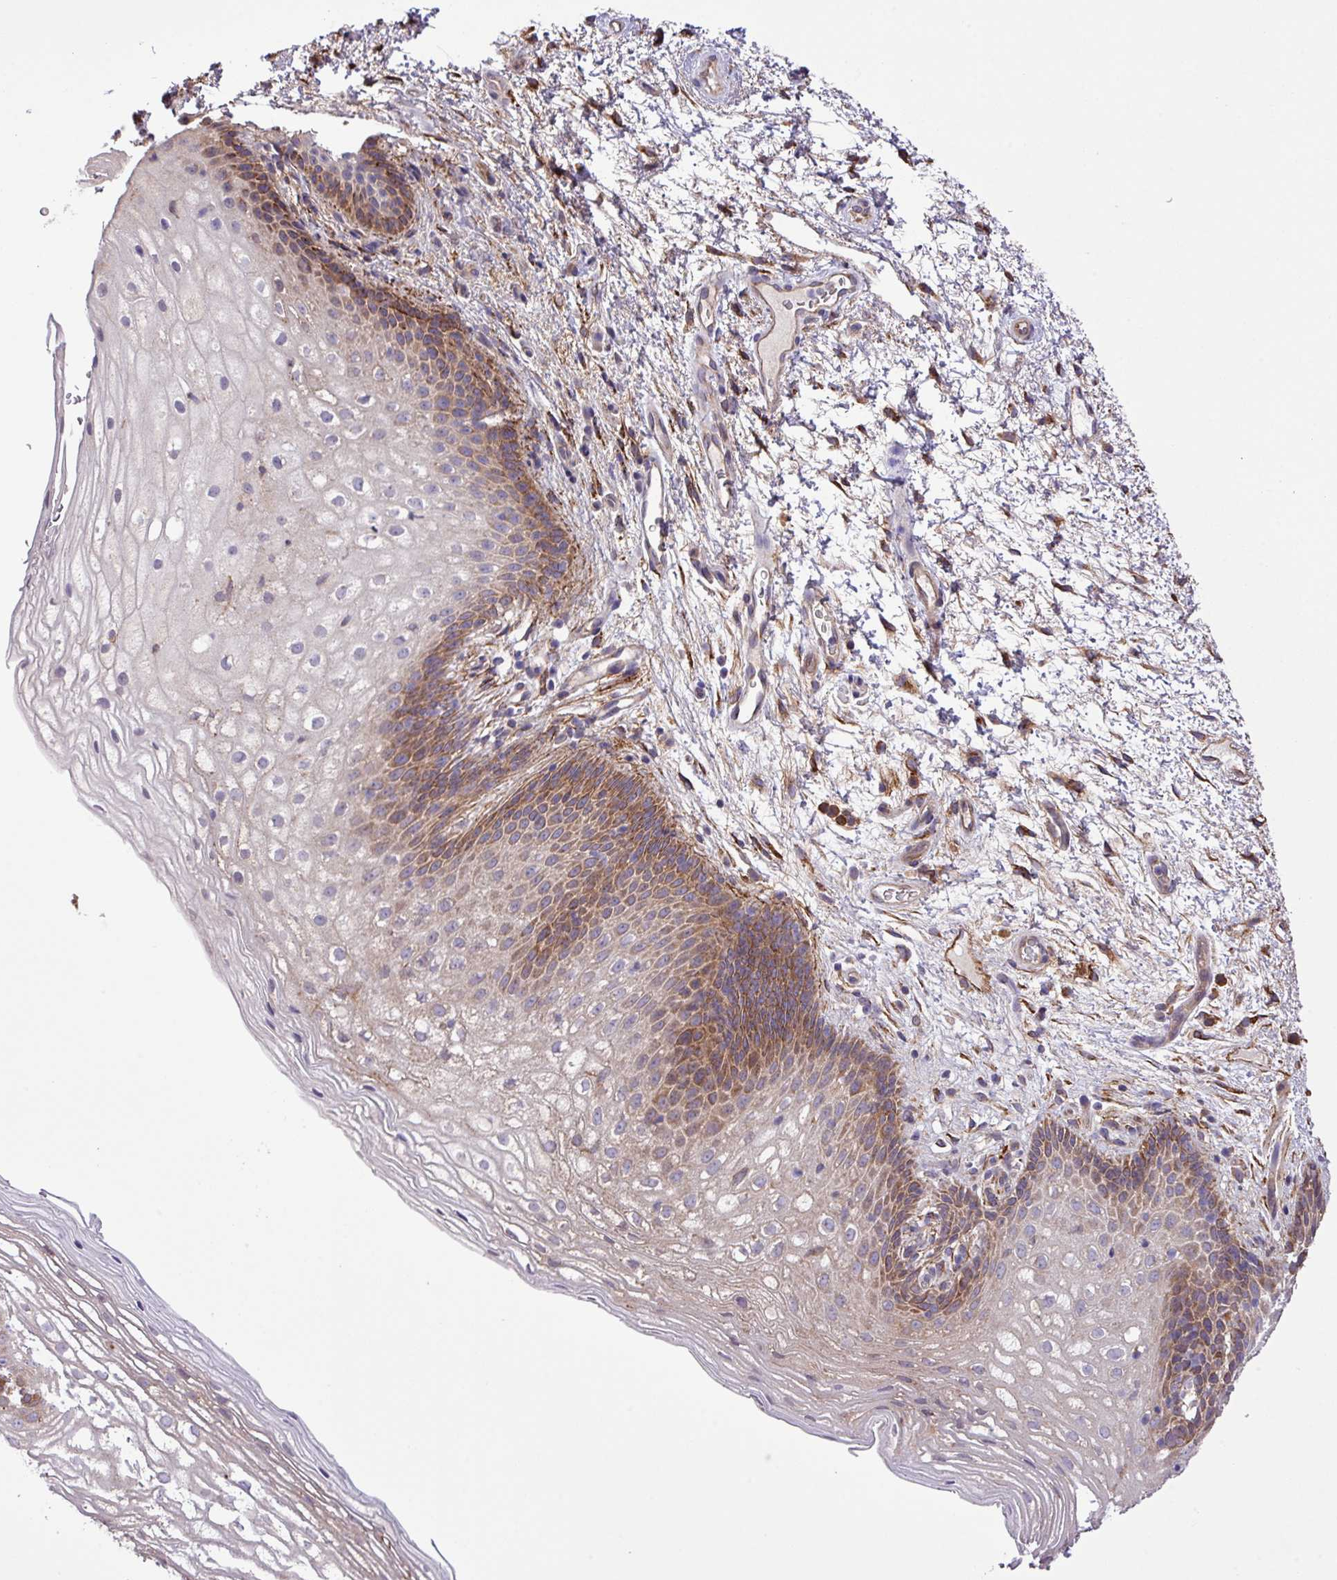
{"staining": {"intensity": "moderate", "quantity": "25%-75%", "location": "cytoplasmic/membranous"}, "tissue": "vagina", "cell_type": "Squamous epithelial cells", "image_type": "normal", "snomed": [{"axis": "morphology", "description": "Normal tissue, NOS"}, {"axis": "topography", "description": "Vagina"}], "caption": "Immunohistochemistry (IHC) (DAB) staining of normal human vagina displays moderate cytoplasmic/membranous protein positivity in about 25%-75% of squamous epithelial cells. Using DAB (brown) and hematoxylin (blue) stains, captured at high magnification using brightfield microscopy.", "gene": "MEGF6", "patient": {"sex": "female", "age": 47}}